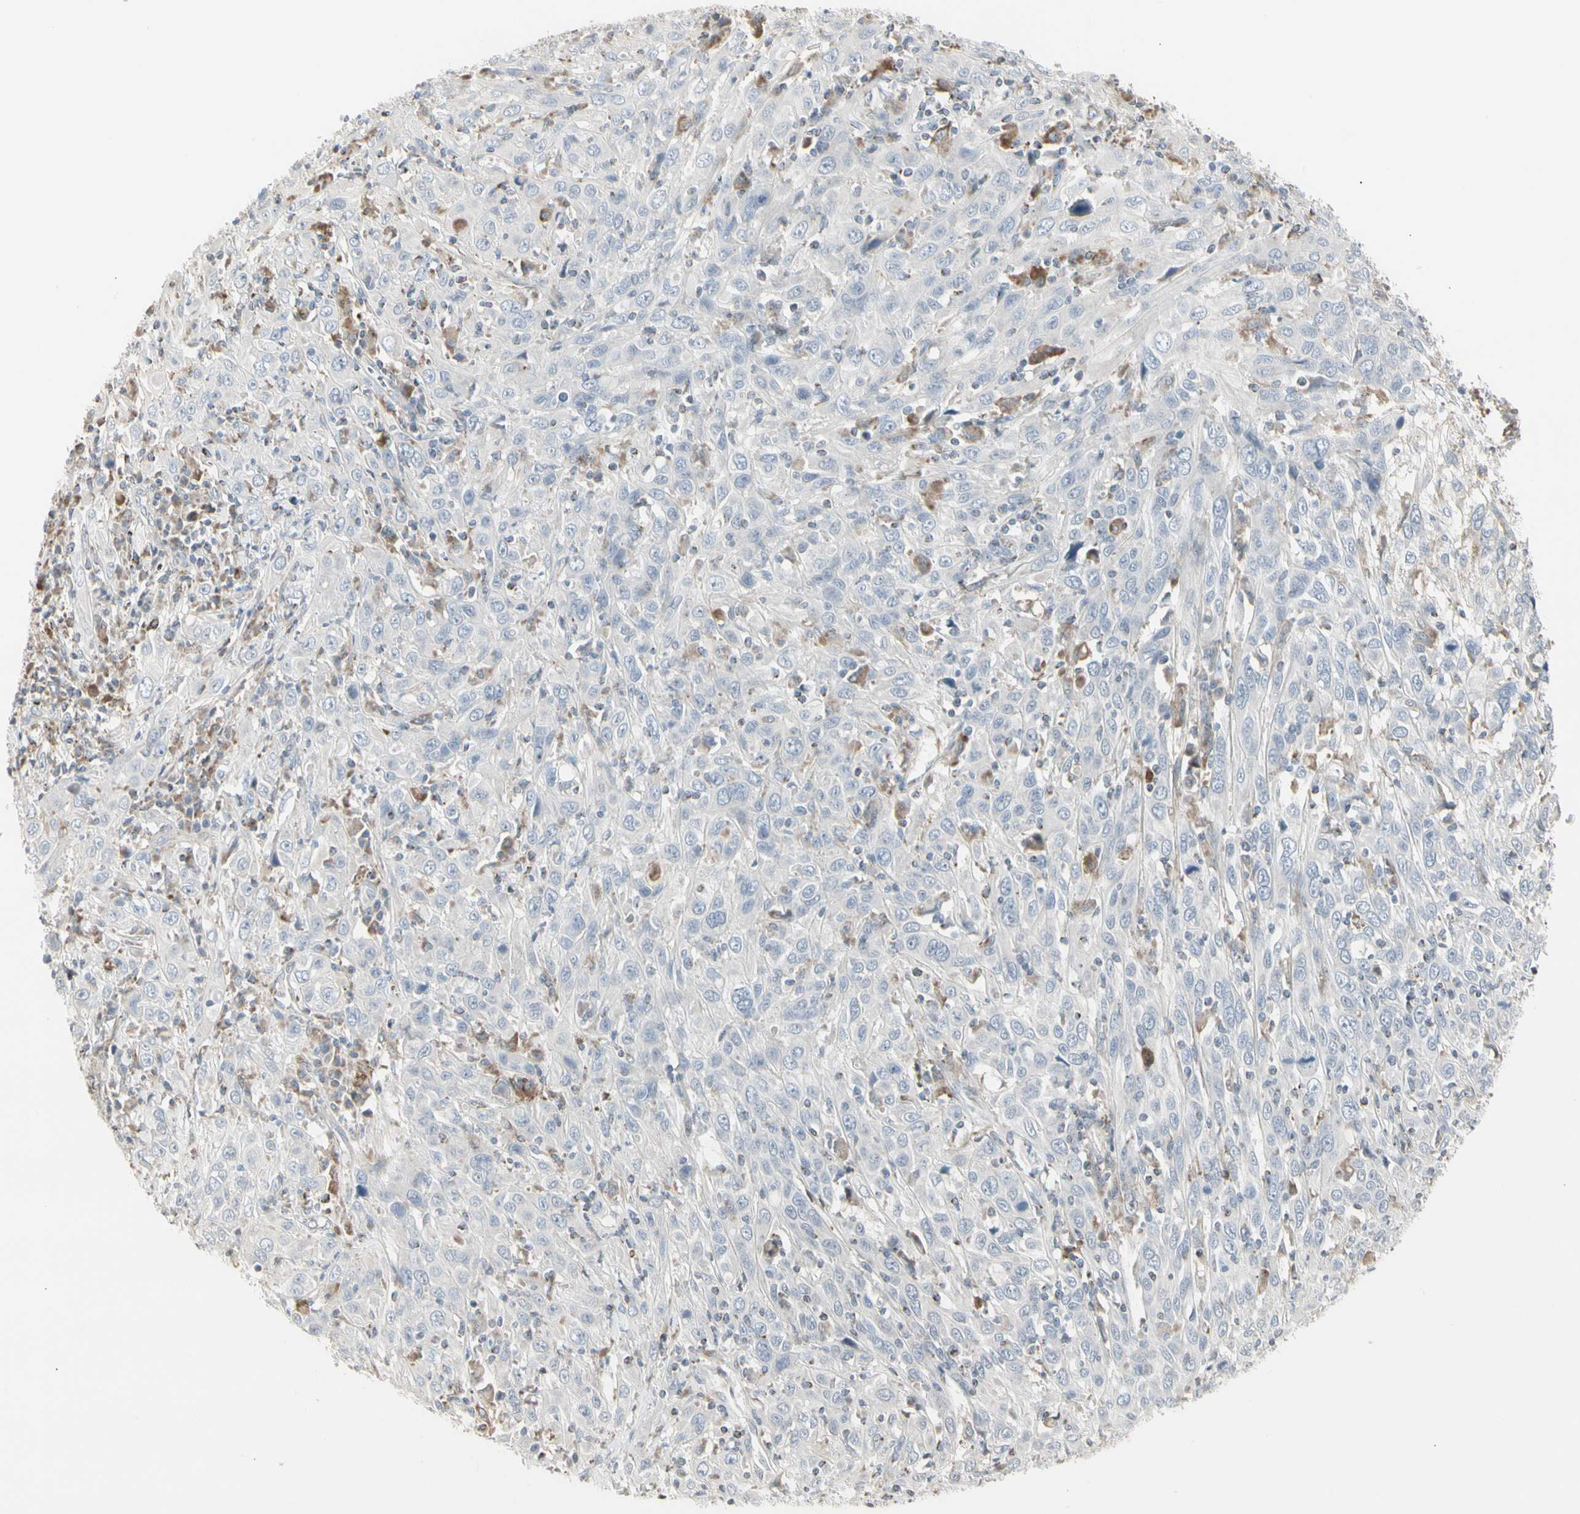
{"staining": {"intensity": "moderate", "quantity": "<25%", "location": "cytoplasmic/membranous"}, "tissue": "cervical cancer", "cell_type": "Tumor cells", "image_type": "cancer", "snomed": [{"axis": "morphology", "description": "Squamous cell carcinoma, NOS"}, {"axis": "topography", "description": "Cervix"}], "caption": "DAB immunohistochemical staining of cervical cancer shows moderate cytoplasmic/membranous protein staining in about <25% of tumor cells.", "gene": "TMEM176A", "patient": {"sex": "female", "age": 46}}